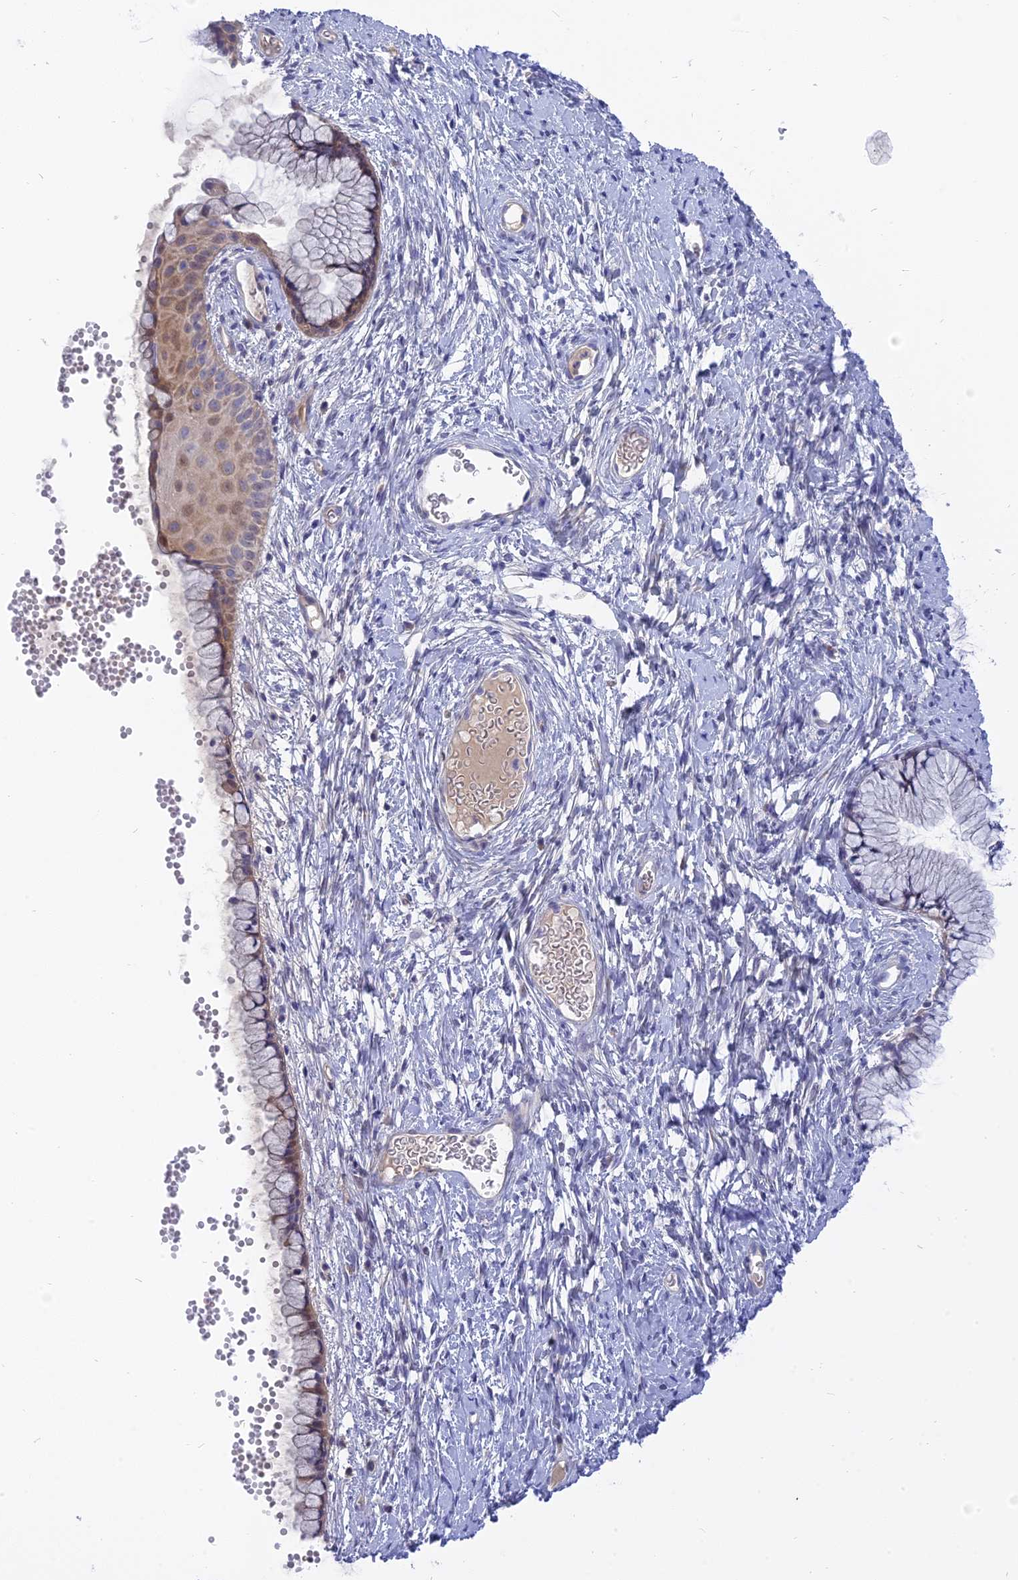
{"staining": {"intensity": "weak", "quantity": "<25%", "location": "cytoplasmic/membranous"}, "tissue": "cervix", "cell_type": "Glandular cells", "image_type": "normal", "snomed": [{"axis": "morphology", "description": "Normal tissue, NOS"}, {"axis": "topography", "description": "Cervix"}], "caption": "IHC of benign human cervix shows no positivity in glandular cells. (Brightfield microscopy of DAB (3,3'-diaminobenzidine) immunohistochemistry at high magnification).", "gene": "MBD3L1", "patient": {"sex": "female", "age": 42}}